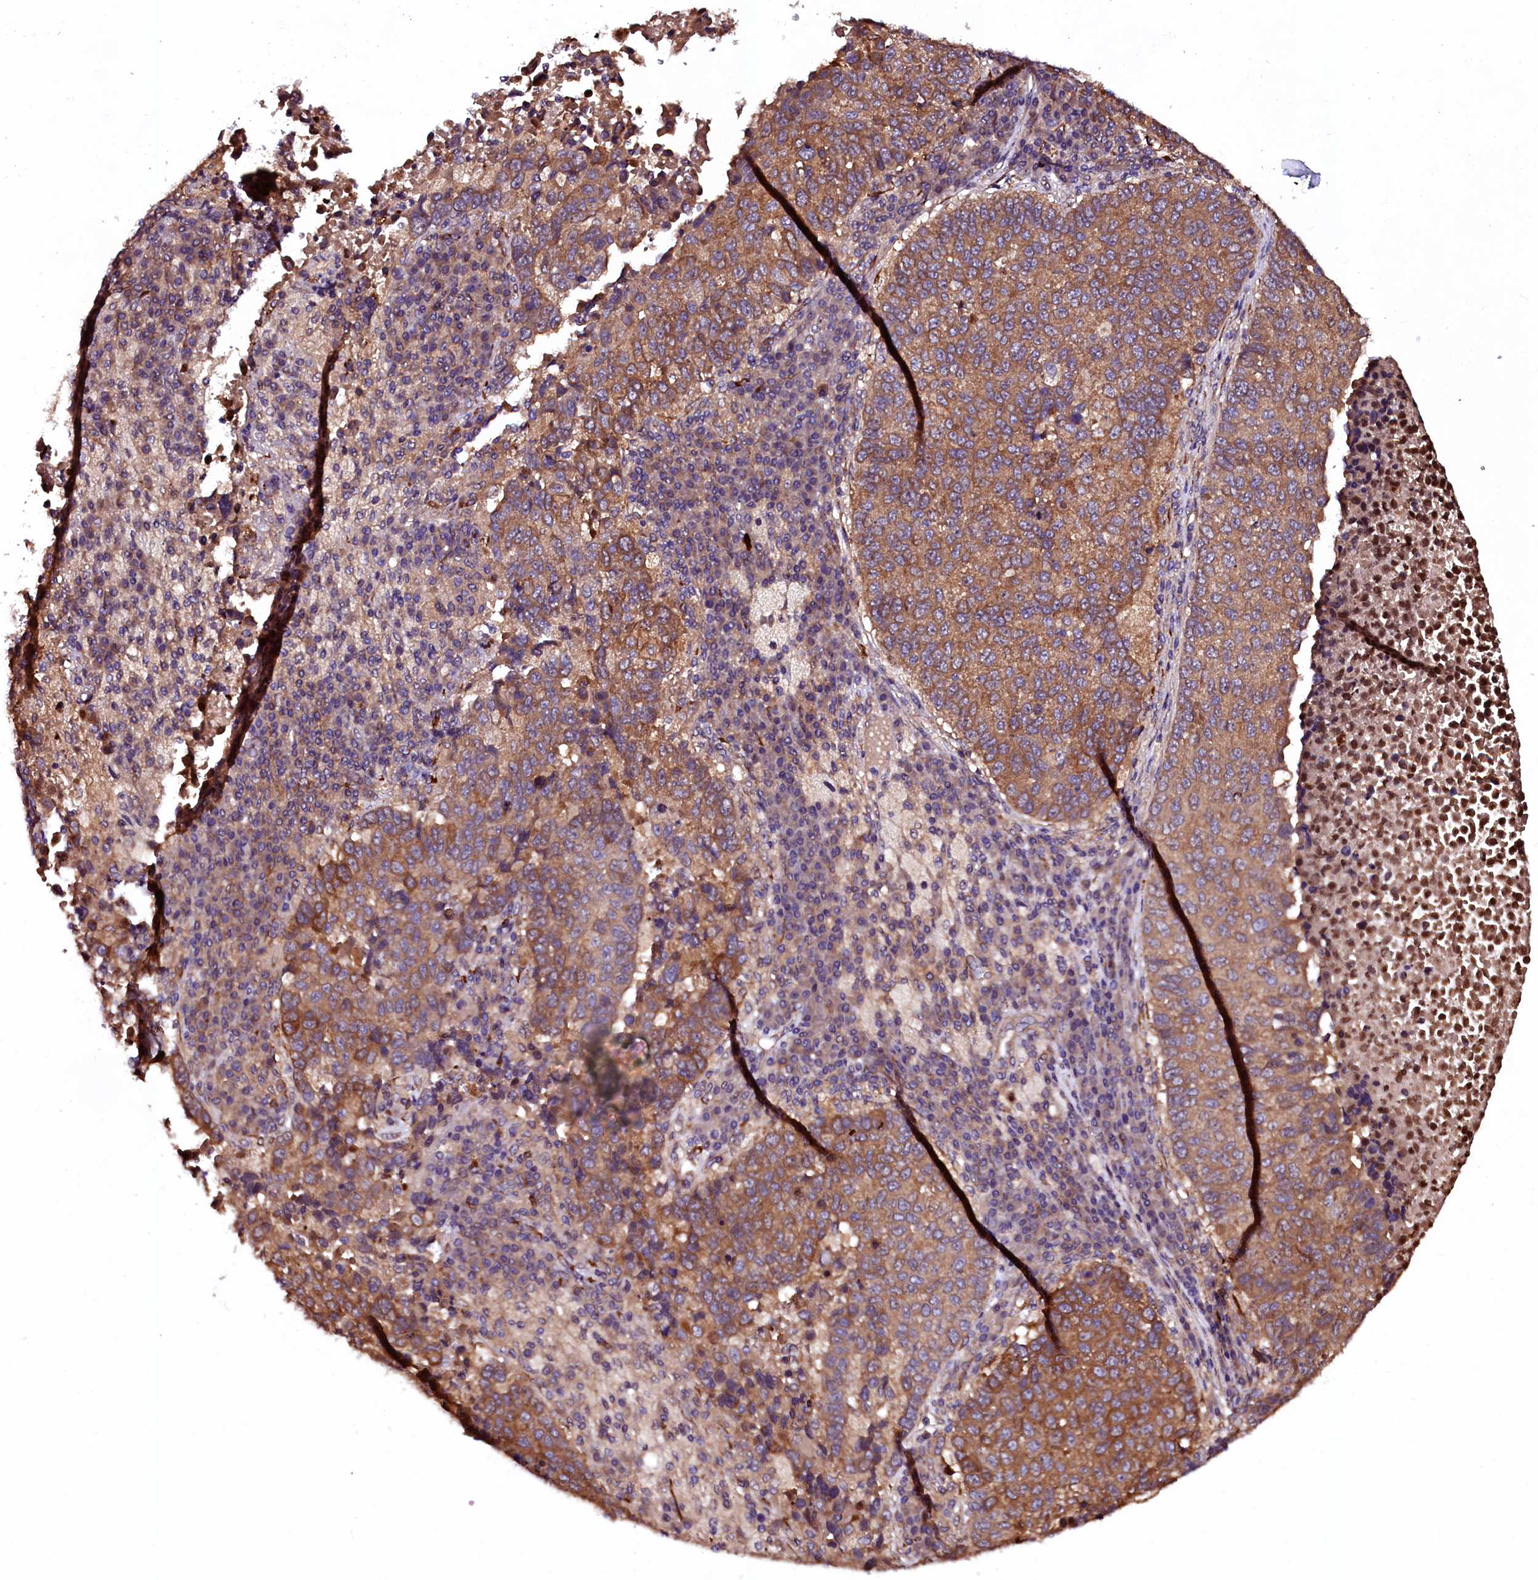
{"staining": {"intensity": "moderate", "quantity": ">75%", "location": "cytoplasmic/membranous"}, "tissue": "lung cancer", "cell_type": "Tumor cells", "image_type": "cancer", "snomed": [{"axis": "morphology", "description": "Squamous cell carcinoma, NOS"}, {"axis": "topography", "description": "Lung"}], "caption": "Human lung cancer (squamous cell carcinoma) stained with a protein marker exhibits moderate staining in tumor cells.", "gene": "N4BP1", "patient": {"sex": "male", "age": 73}}